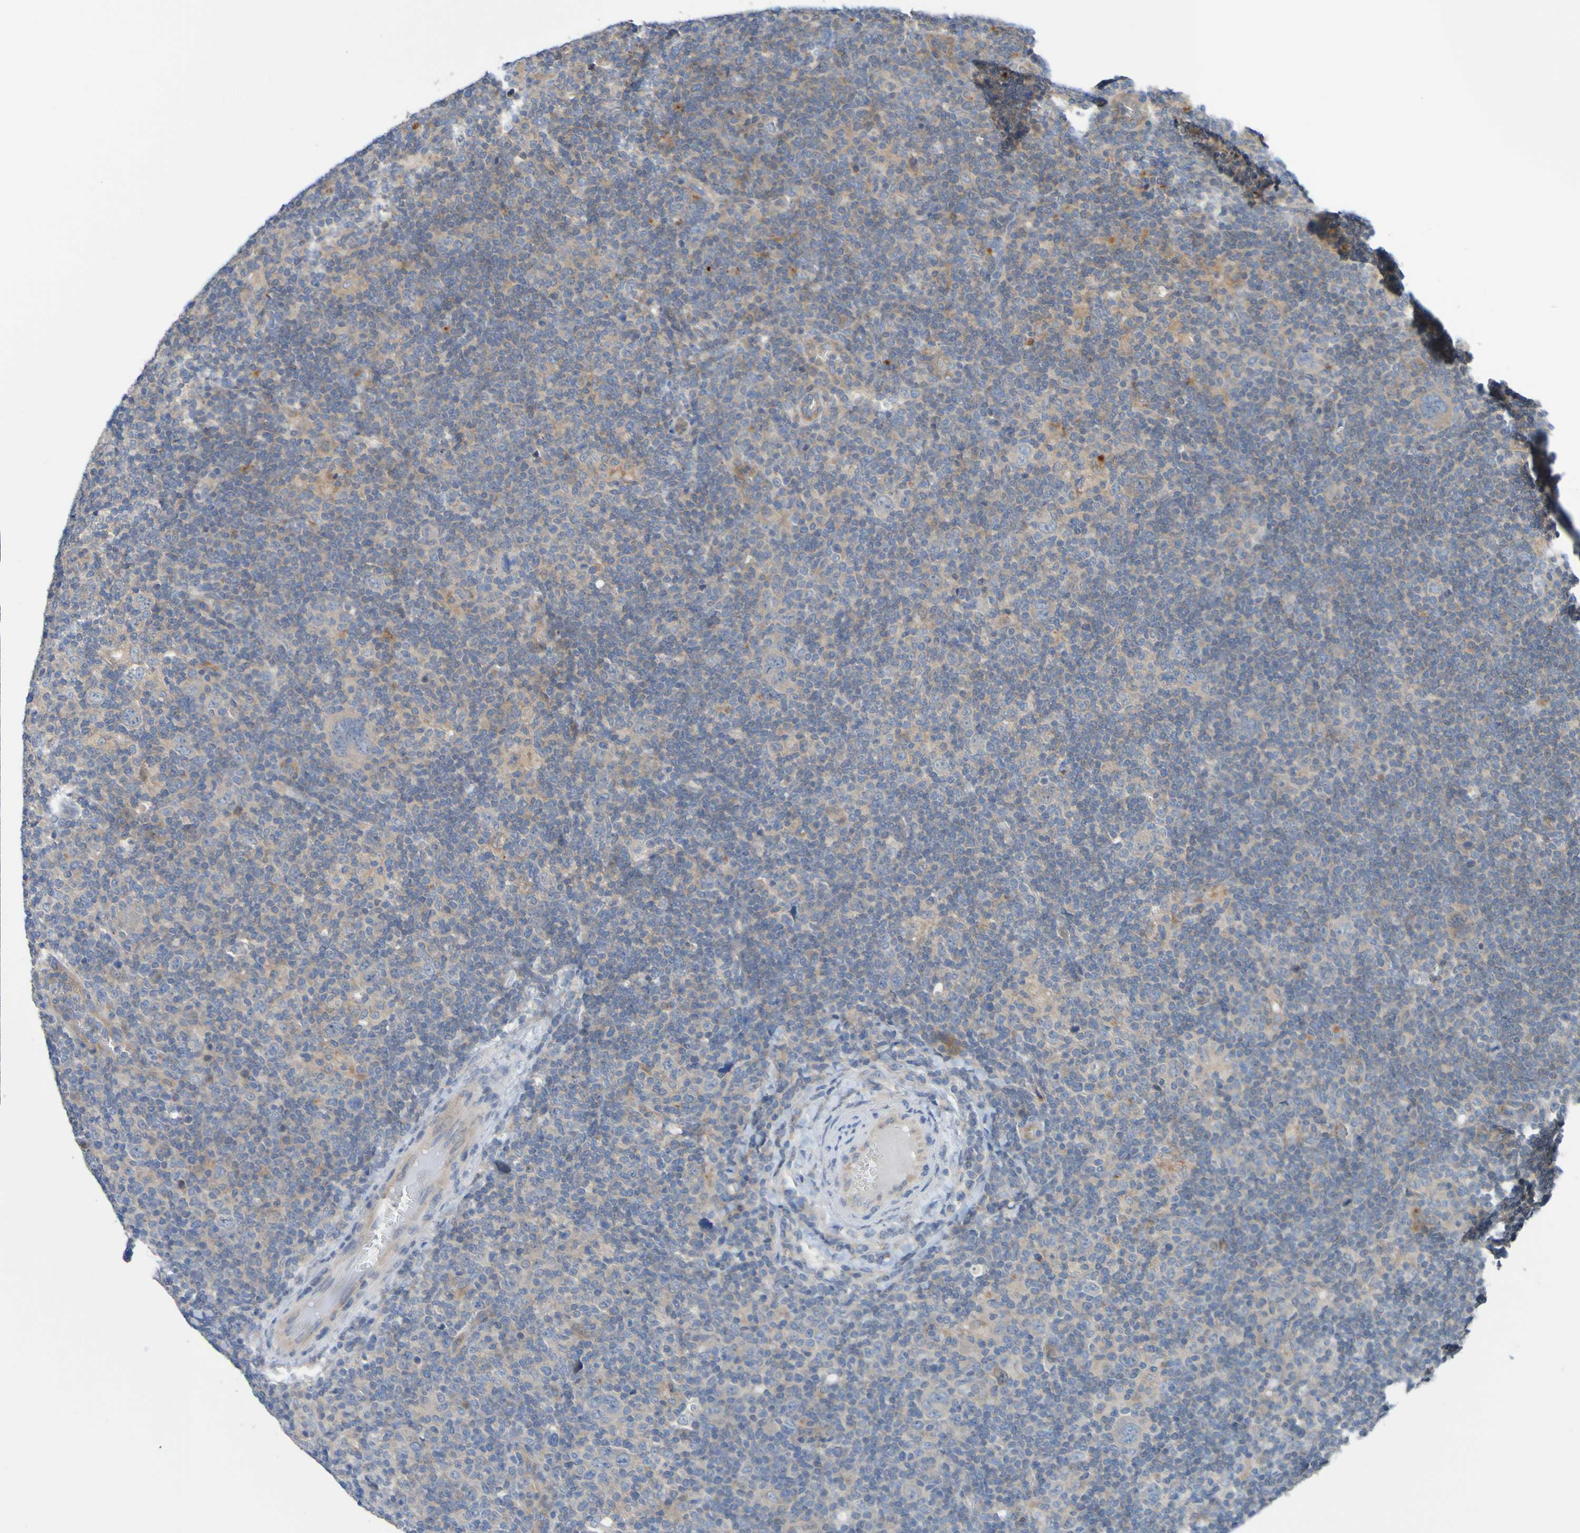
{"staining": {"intensity": "weak", "quantity": "<25%", "location": "cytoplasmic/membranous"}, "tissue": "lymphoma", "cell_type": "Tumor cells", "image_type": "cancer", "snomed": [{"axis": "morphology", "description": "Hodgkin's disease, NOS"}, {"axis": "topography", "description": "Lymph node"}], "caption": "Immunohistochemical staining of Hodgkin's disease shows no significant expression in tumor cells. Brightfield microscopy of IHC stained with DAB (brown) and hematoxylin (blue), captured at high magnification.", "gene": "SDK1", "patient": {"sex": "female", "age": 57}}